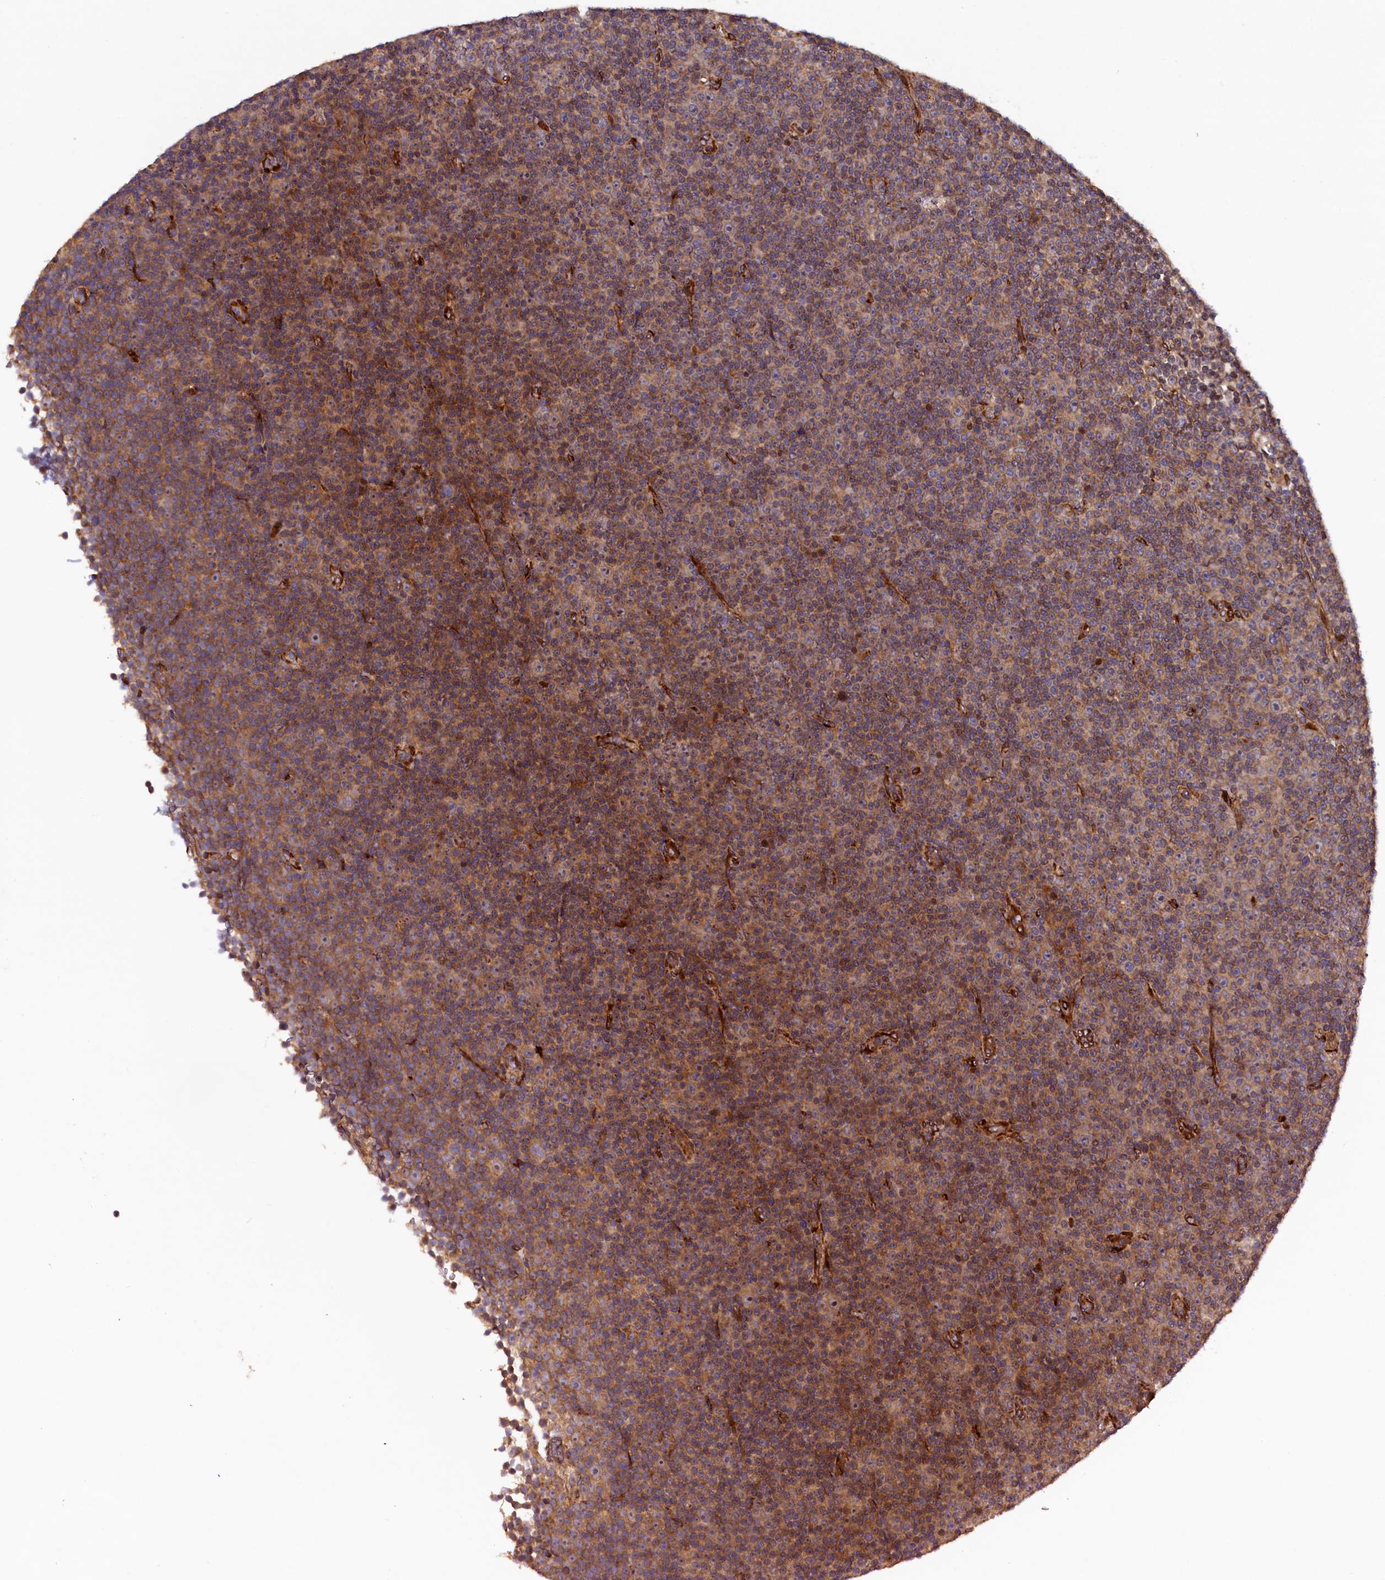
{"staining": {"intensity": "moderate", "quantity": ">75%", "location": "cytoplasmic/membranous"}, "tissue": "lymphoma", "cell_type": "Tumor cells", "image_type": "cancer", "snomed": [{"axis": "morphology", "description": "Malignant lymphoma, non-Hodgkin's type, Low grade"}, {"axis": "topography", "description": "Lymph node"}], "caption": "Protein positivity by immunohistochemistry (IHC) exhibits moderate cytoplasmic/membranous positivity in about >75% of tumor cells in low-grade malignant lymphoma, non-Hodgkin's type.", "gene": "ARRDC4", "patient": {"sex": "female", "age": 67}}